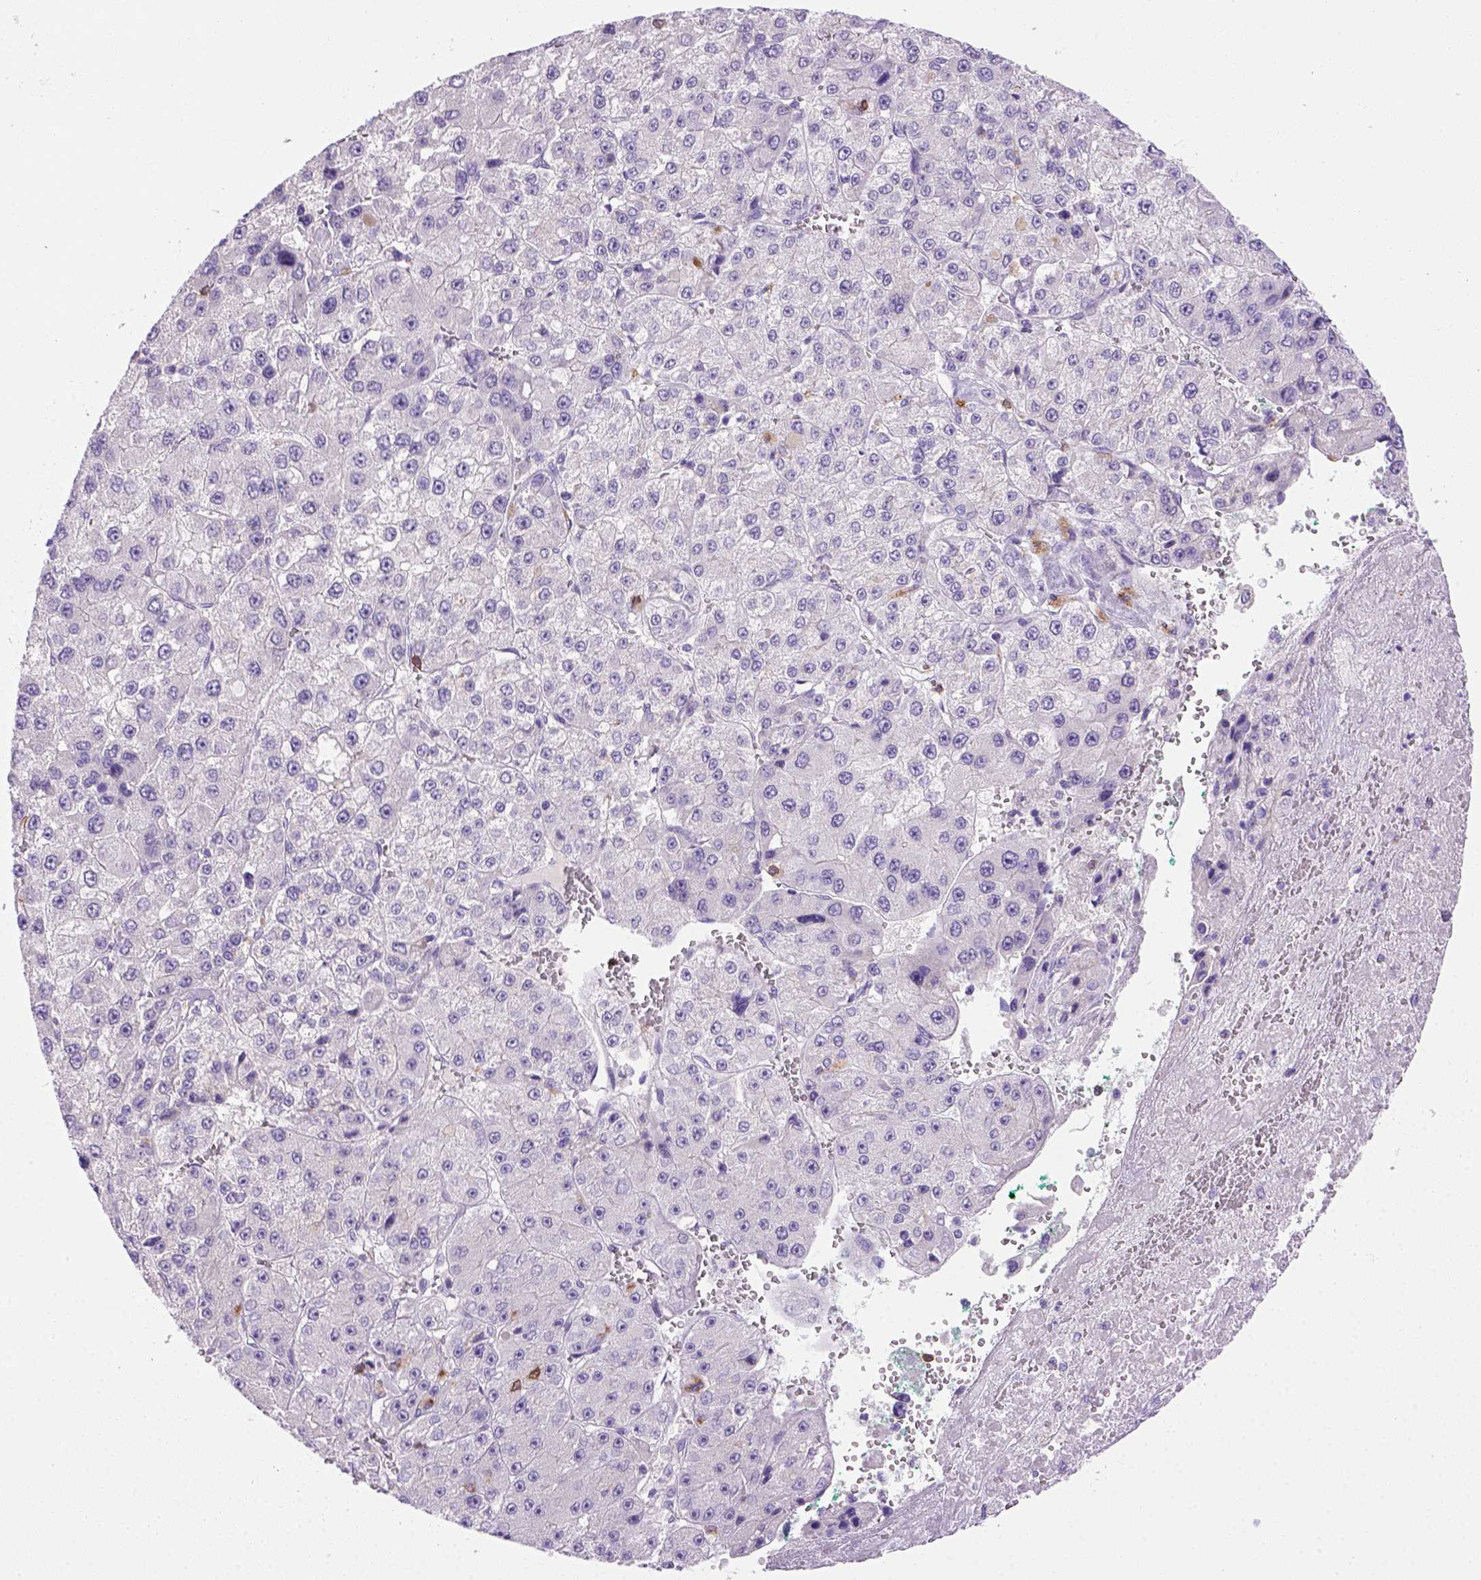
{"staining": {"intensity": "negative", "quantity": "none", "location": "none"}, "tissue": "liver cancer", "cell_type": "Tumor cells", "image_type": "cancer", "snomed": [{"axis": "morphology", "description": "Carcinoma, Hepatocellular, NOS"}, {"axis": "topography", "description": "Liver"}], "caption": "Tumor cells show no significant positivity in liver cancer (hepatocellular carcinoma).", "gene": "CD3E", "patient": {"sex": "female", "age": 73}}